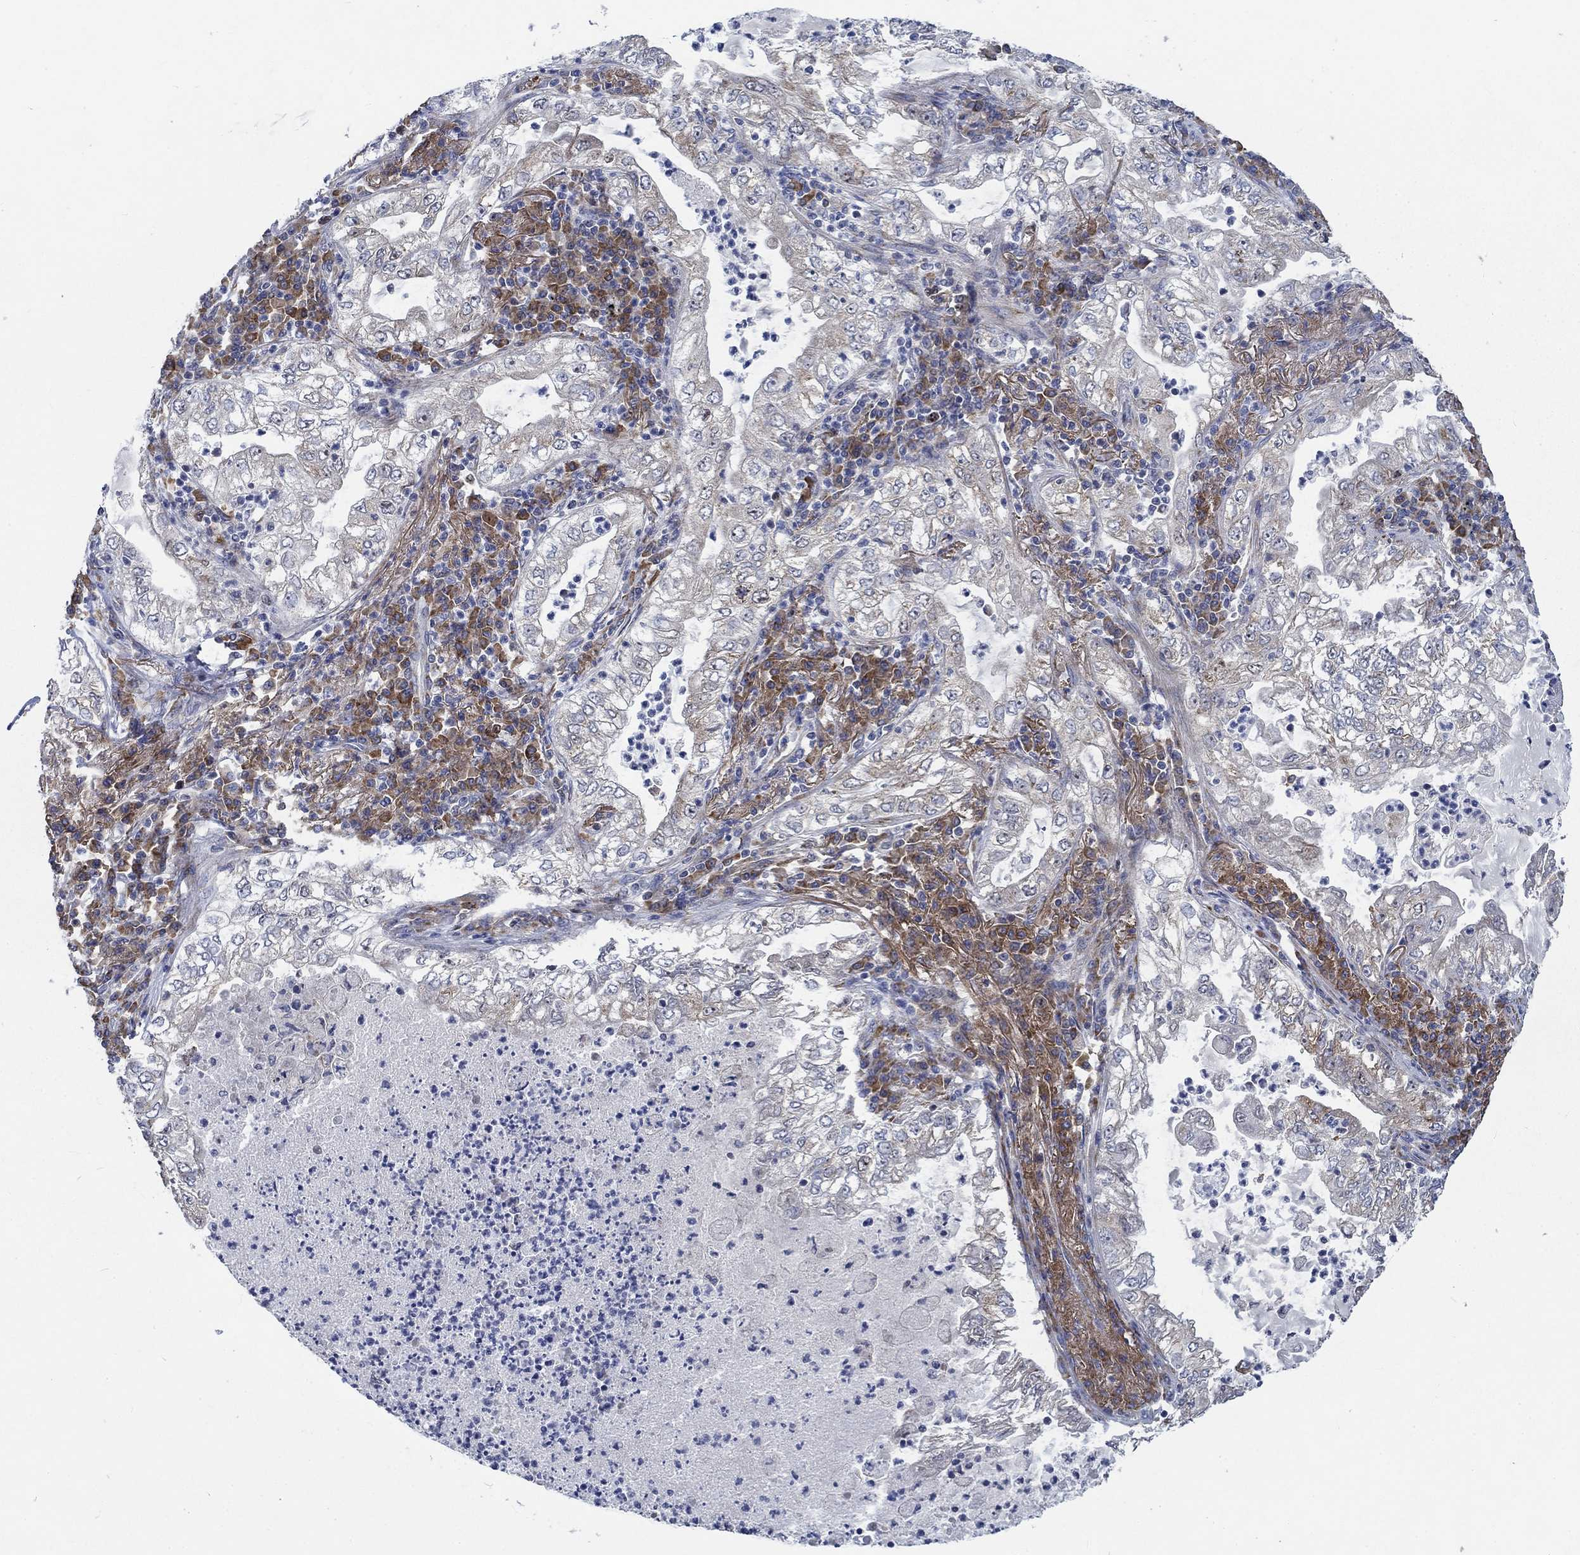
{"staining": {"intensity": "negative", "quantity": "none", "location": "none"}, "tissue": "lung cancer", "cell_type": "Tumor cells", "image_type": "cancer", "snomed": [{"axis": "morphology", "description": "Adenocarcinoma, NOS"}, {"axis": "topography", "description": "Lung"}], "caption": "IHC micrograph of human lung cancer stained for a protein (brown), which demonstrates no positivity in tumor cells. (Brightfield microscopy of DAB immunohistochemistry at high magnification).", "gene": "MMP24", "patient": {"sex": "female", "age": 73}}